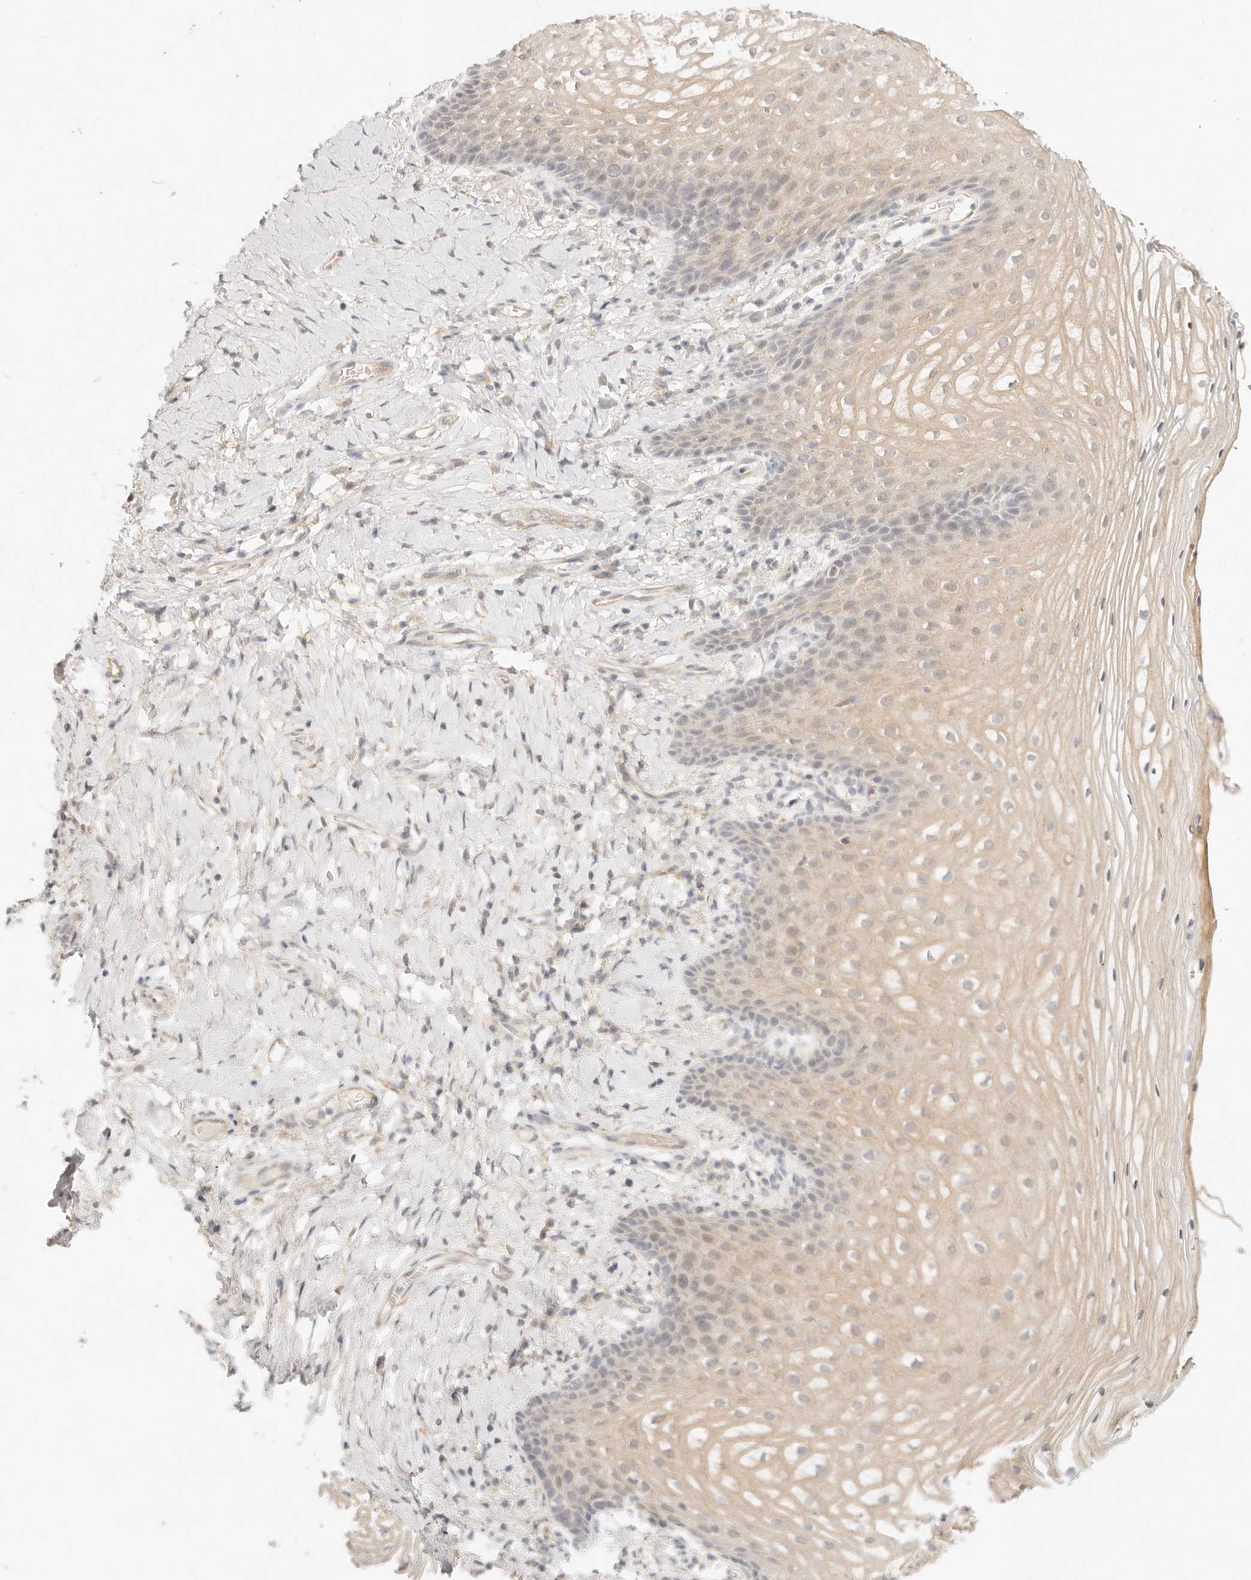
{"staining": {"intensity": "weak", "quantity": "25%-75%", "location": "cytoplasmic/membranous"}, "tissue": "vagina", "cell_type": "Squamous epithelial cells", "image_type": "normal", "snomed": [{"axis": "morphology", "description": "Normal tissue, NOS"}, {"axis": "topography", "description": "Vagina"}], "caption": "Benign vagina exhibits weak cytoplasmic/membranous positivity in about 25%-75% of squamous epithelial cells, visualized by immunohistochemistry. (DAB (3,3'-diaminobenzidine) = brown stain, brightfield microscopy at high magnification).", "gene": "GPR156", "patient": {"sex": "female", "age": 60}}